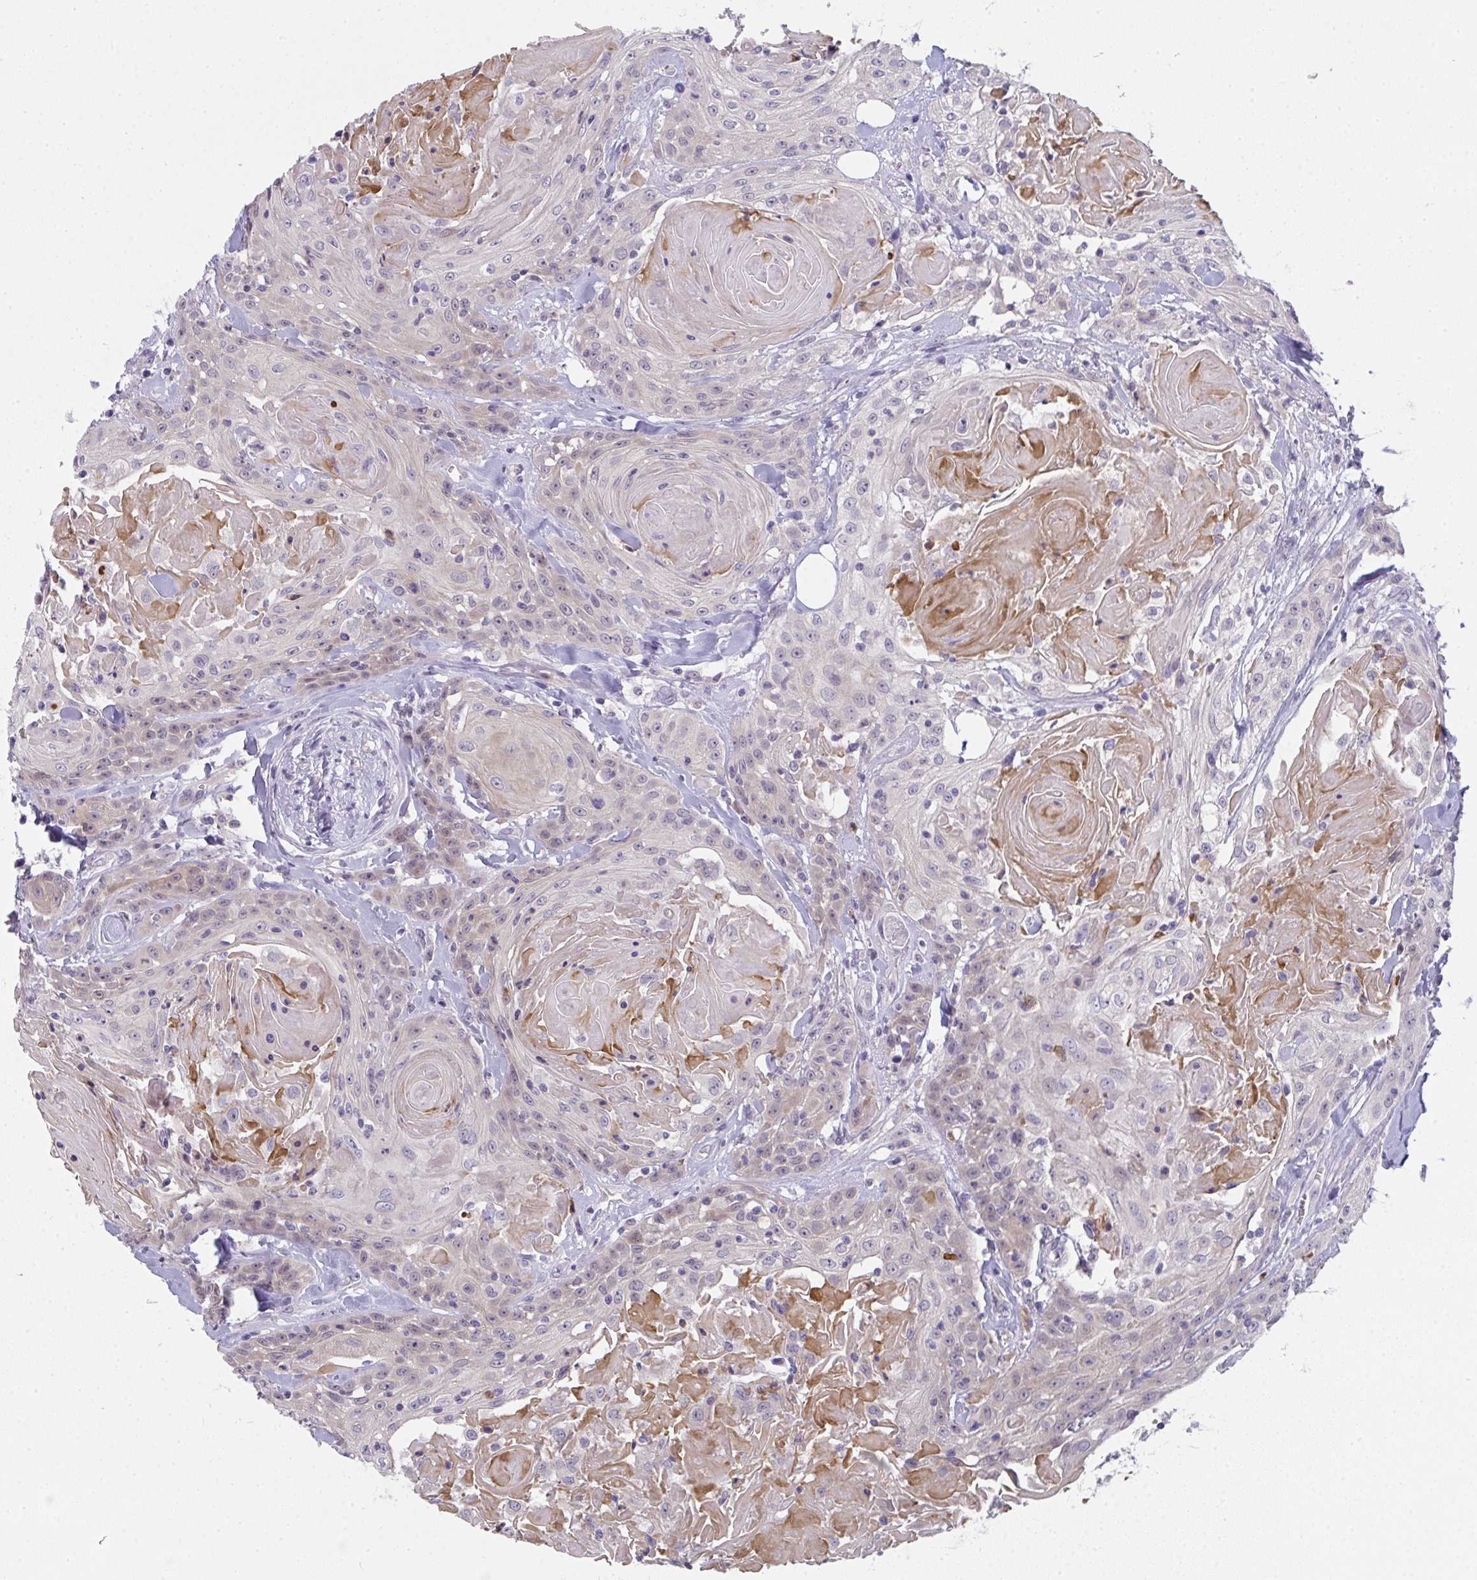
{"staining": {"intensity": "weak", "quantity": "<25%", "location": "nuclear"}, "tissue": "head and neck cancer", "cell_type": "Tumor cells", "image_type": "cancer", "snomed": [{"axis": "morphology", "description": "Squamous cell carcinoma, NOS"}, {"axis": "topography", "description": "Head-Neck"}], "caption": "Head and neck cancer was stained to show a protein in brown. There is no significant staining in tumor cells.", "gene": "RIOK1", "patient": {"sex": "female", "age": 84}}